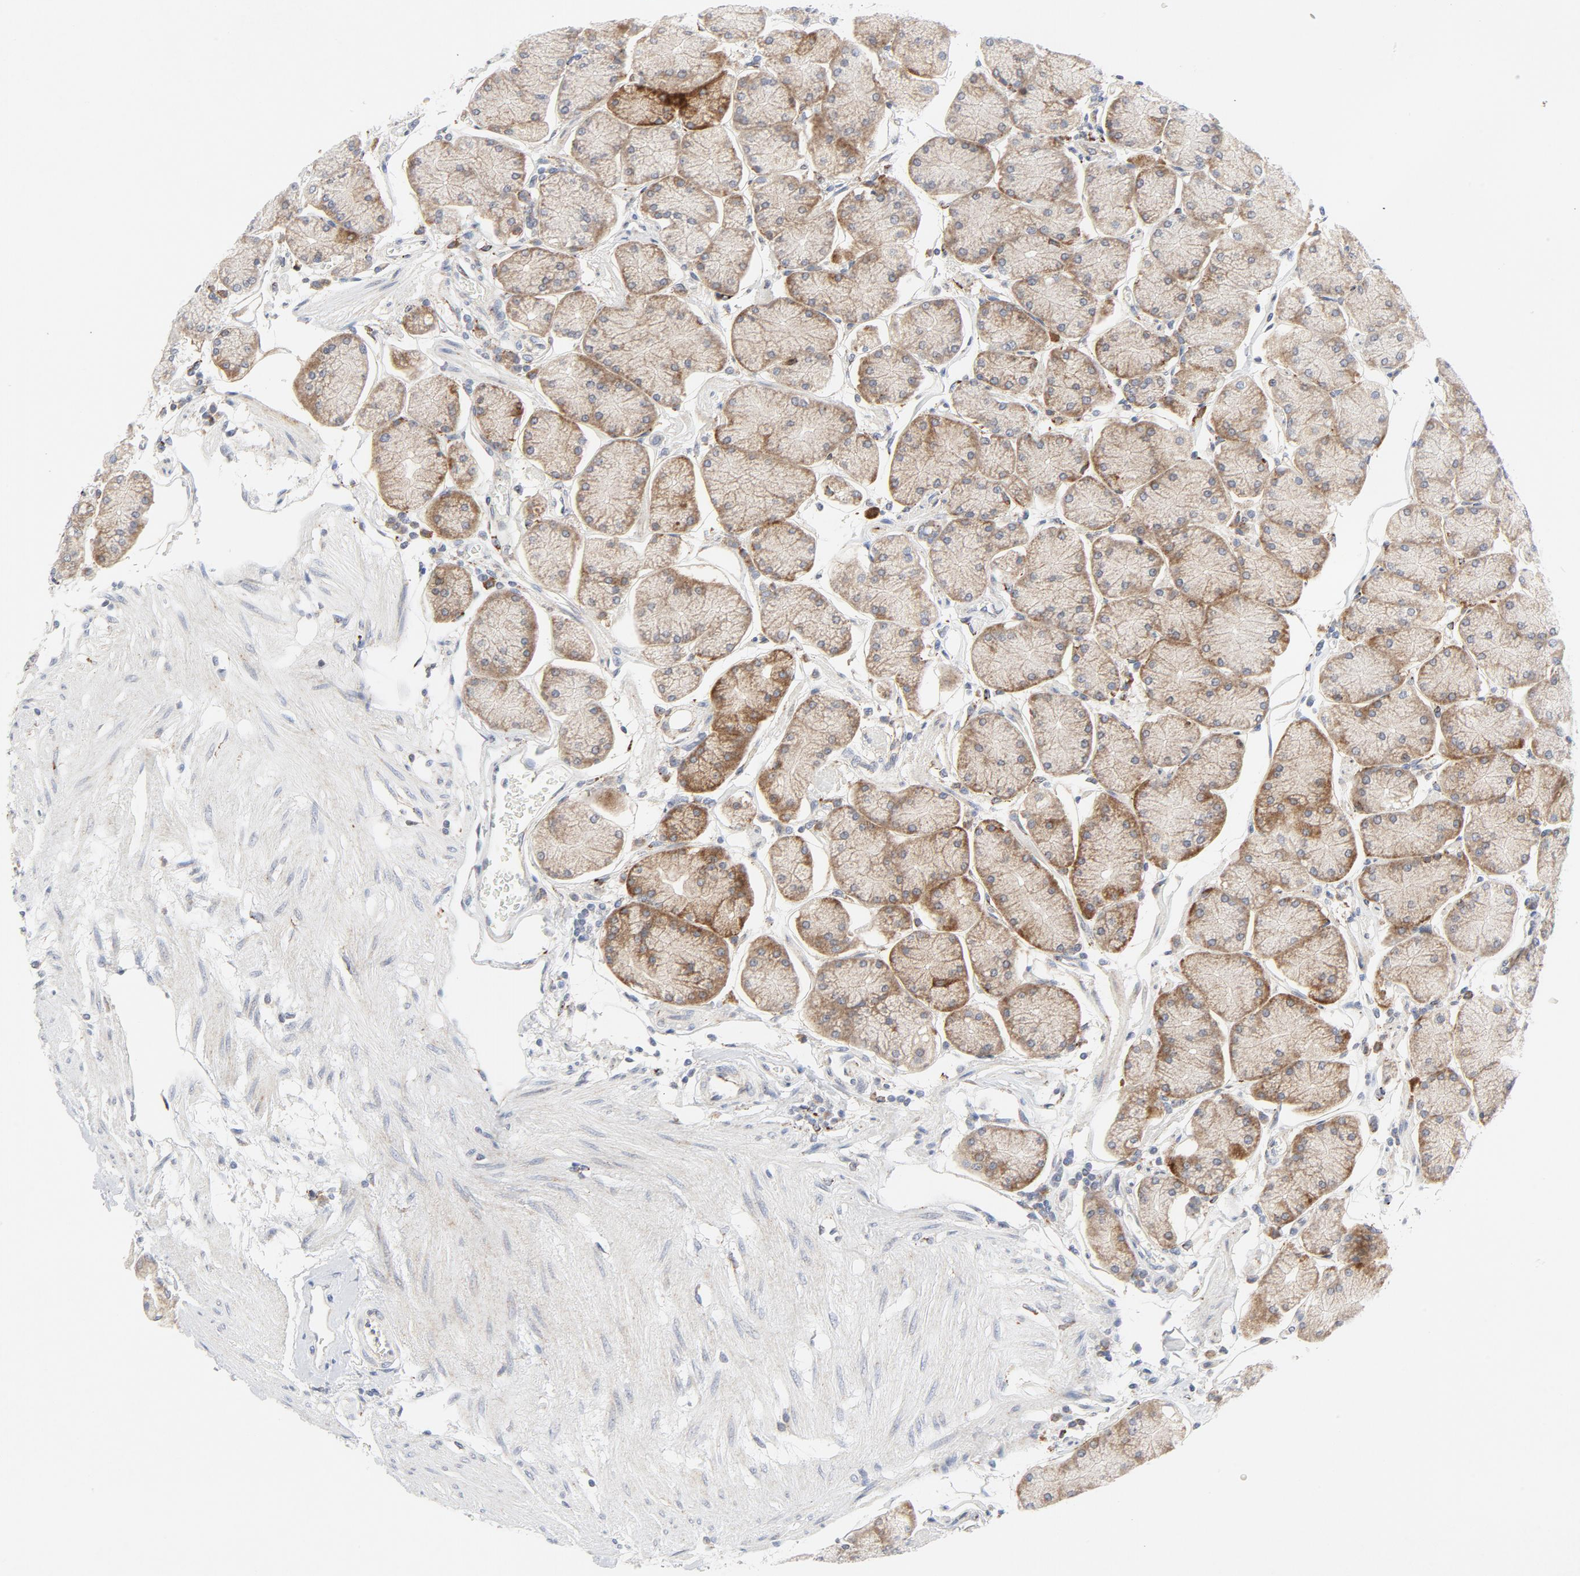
{"staining": {"intensity": "moderate", "quantity": ">75%", "location": "cytoplasmic/membranous"}, "tissue": "stomach", "cell_type": "Glandular cells", "image_type": "normal", "snomed": [{"axis": "morphology", "description": "Normal tissue, NOS"}, {"axis": "topography", "description": "Stomach, upper"}, {"axis": "topography", "description": "Stomach"}], "caption": "Immunohistochemistry (IHC) of unremarkable stomach reveals medium levels of moderate cytoplasmic/membranous expression in about >75% of glandular cells. The staining was performed using DAB, with brown indicating positive protein expression. Nuclei are stained blue with hematoxylin.", "gene": "LRP6", "patient": {"sex": "male", "age": 76}}